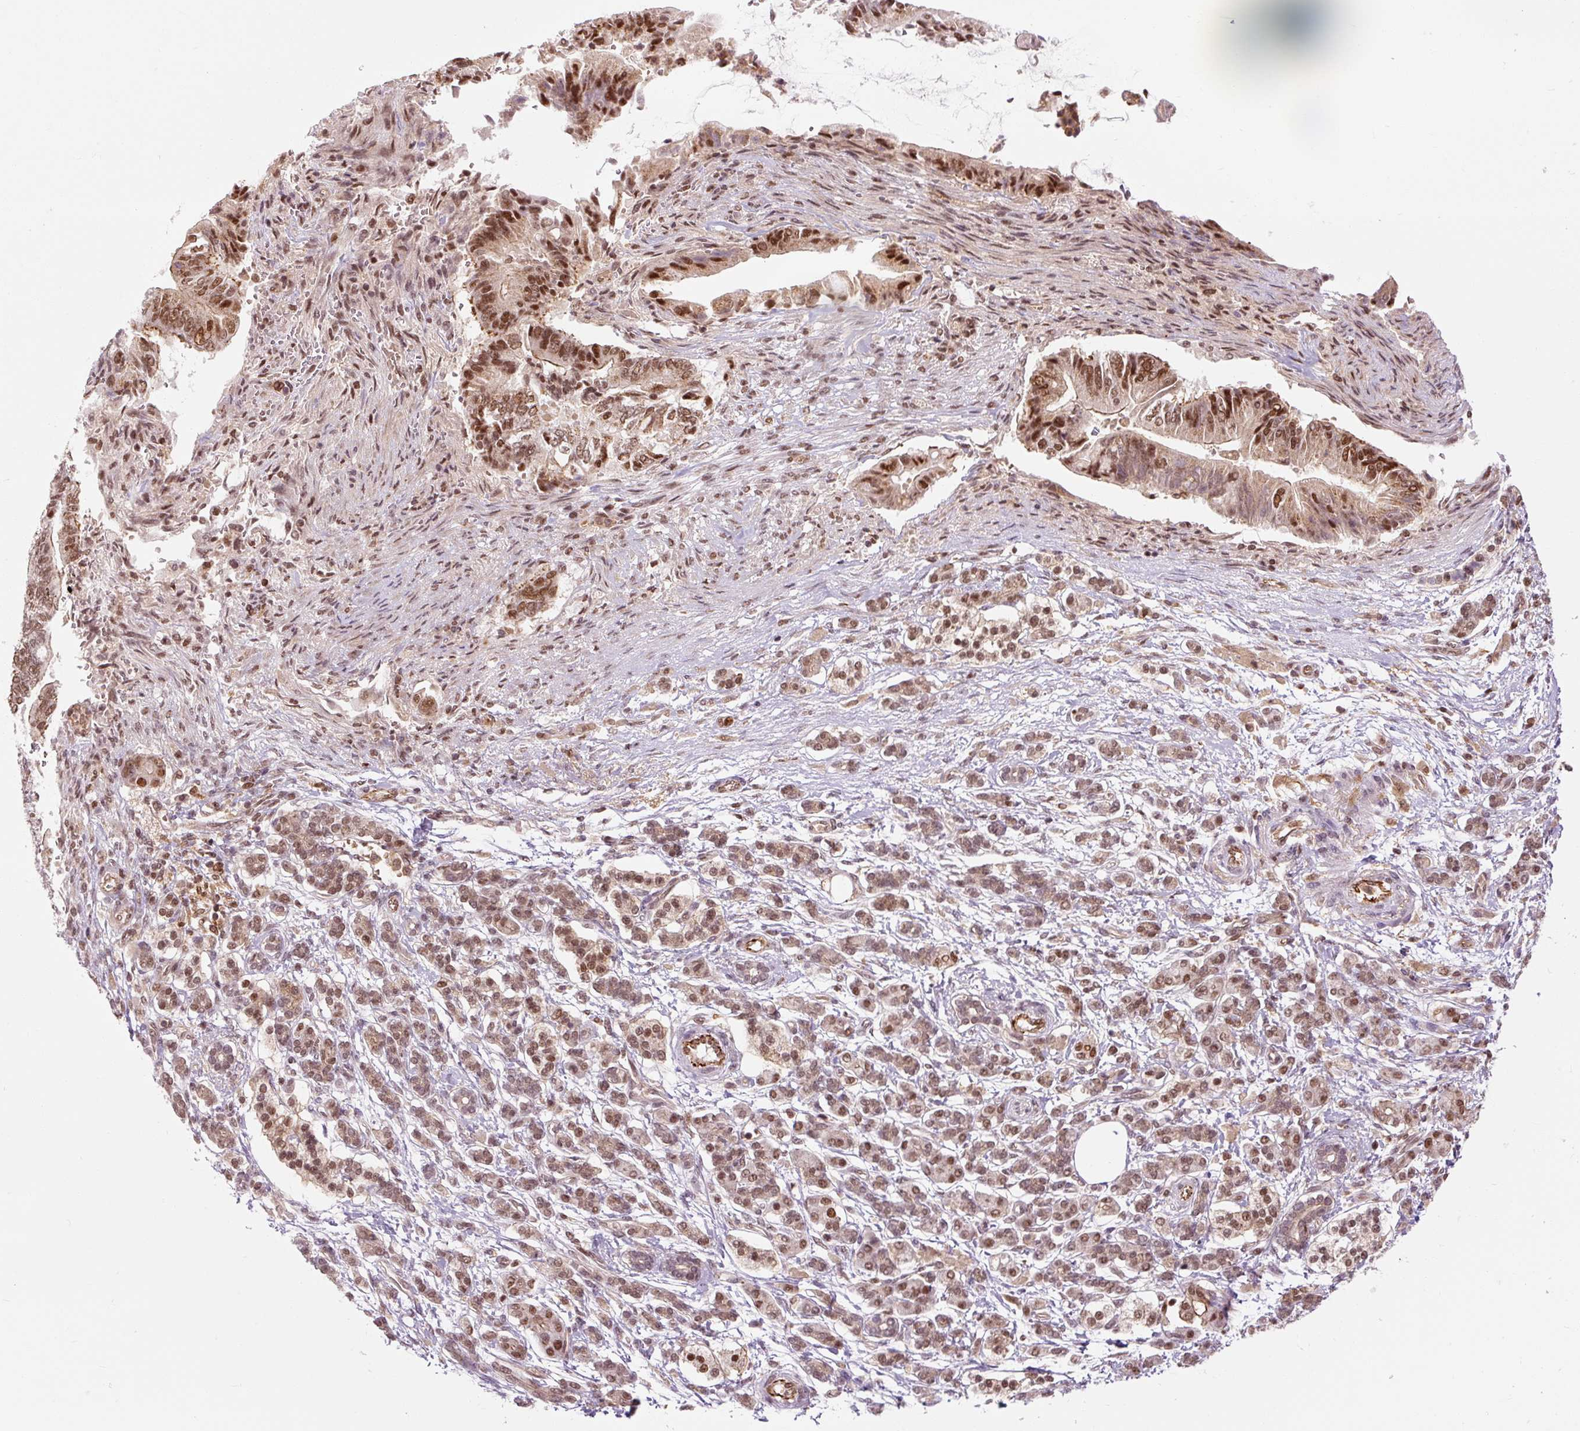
{"staining": {"intensity": "moderate", "quantity": ">75%", "location": "cytoplasmic/membranous,nuclear"}, "tissue": "pancreatic cancer", "cell_type": "Tumor cells", "image_type": "cancer", "snomed": [{"axis": "morphology", "description": "Adenocarcinoma, NOS"}, {"axis": "topography", "description": "Pancreas"}], "caption": "High-magnification brightfield microscopy of adenocarcinoma (pancreatic) stained with DAB (3,3'-diaminobenzidine) (brown) and counterstained with hematoxylin (blue). tumor cells exhibit moderate cytoplasmic/membranous and nuclear positivity is seen in about>75% of cells. (DAB (3,3'-diaminobenzidine) IHC, brown staining for protein, blue staining for nuclei).", "gene": "CSTF1", "patient": {"sex": "male", "age": 68}}